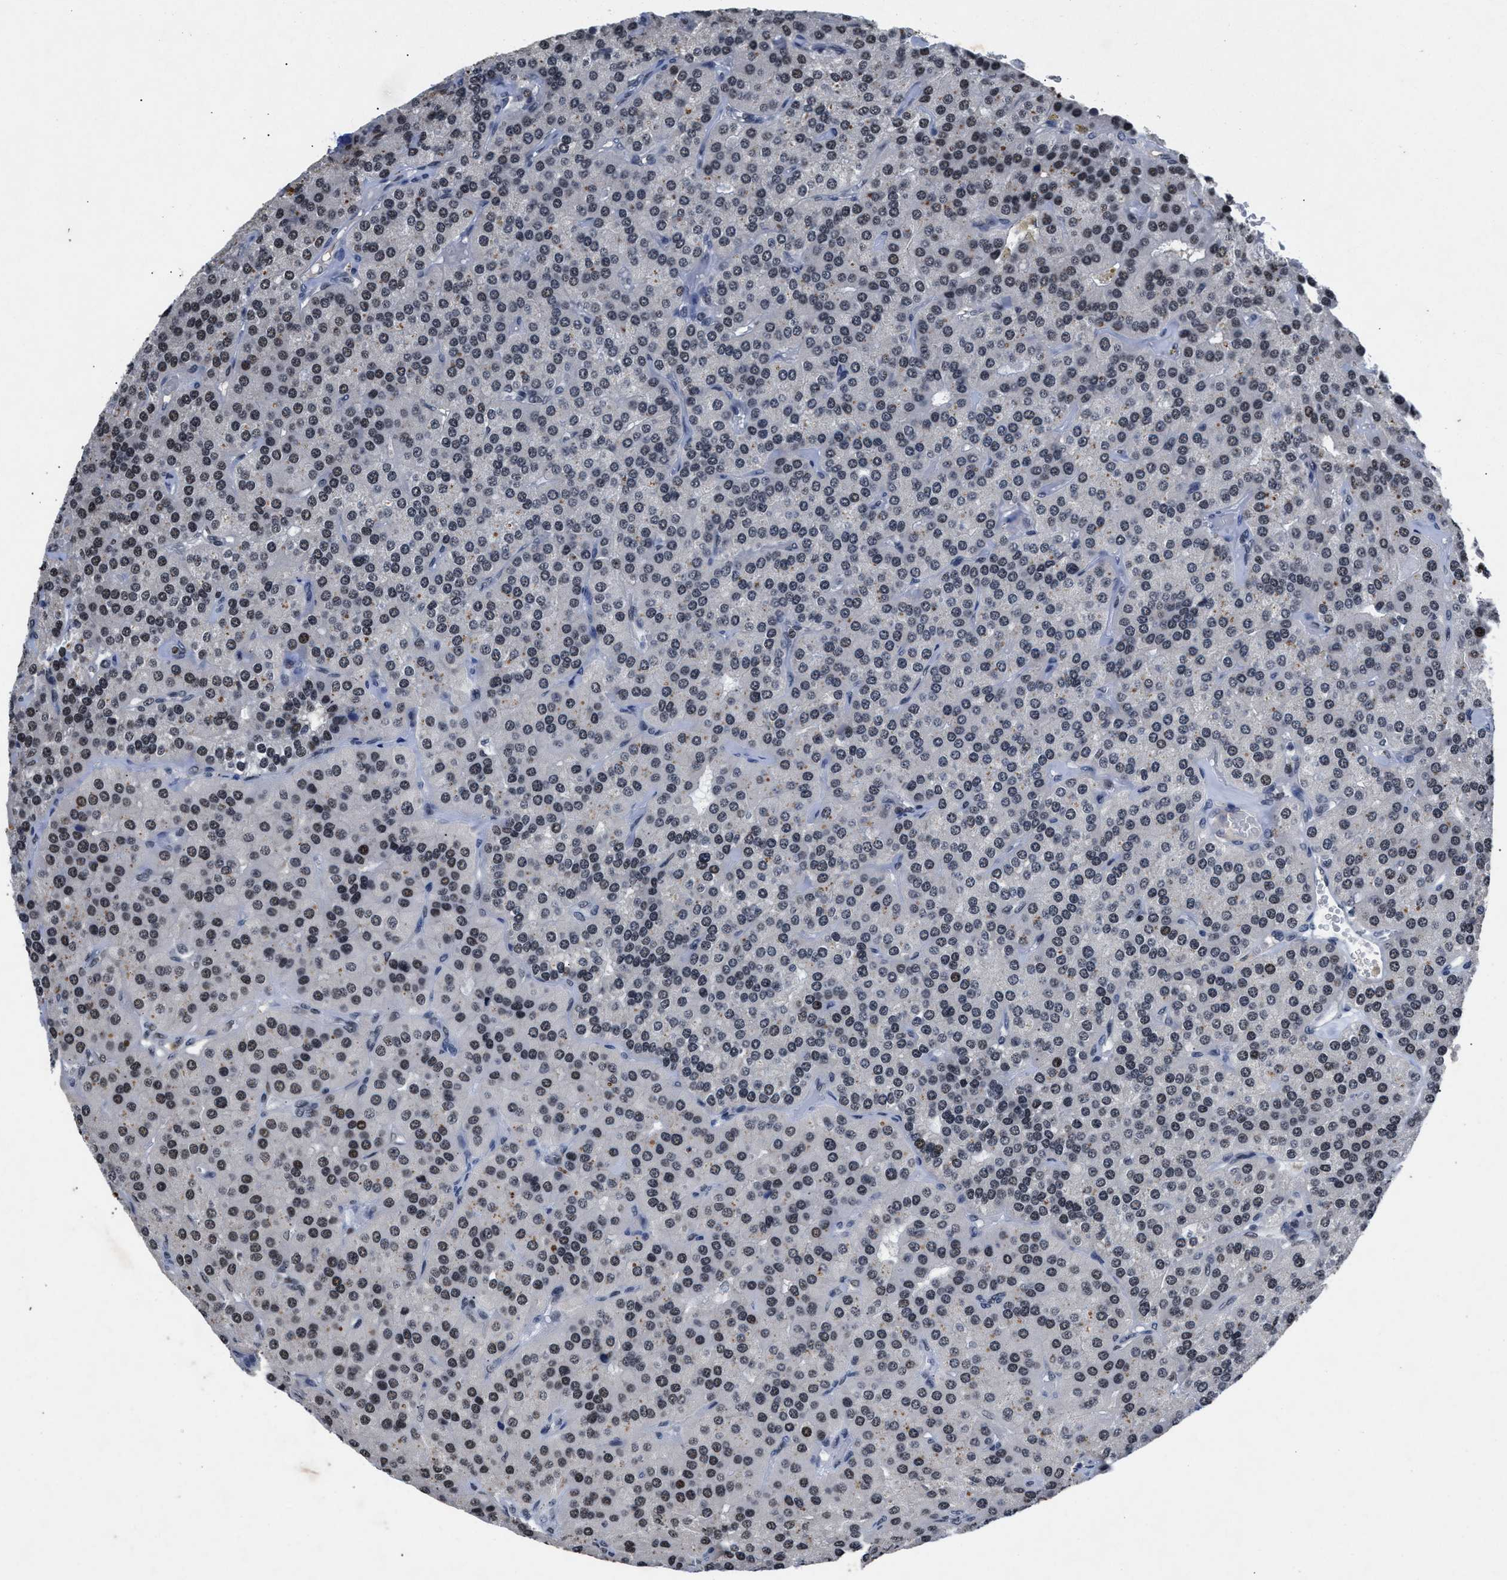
{"staining": {"intensity": "weak", "quantity": "<25%", "location": "nuclear"}, "tissue": "parathyroid gland", "cell_type": "Glandular cells", "image_type": "normal", "snomed": [{"axis": "morphology", "description": "Normal tissue, NOS"}, {"axis": "morphology", "description": "Adenoma, NOS"}, {"axis": "topography", "description": "Parathyroid gland"}], "caption": "Immunohistochemical staining of normal human parathyroid gland reveals no significant expression in glandular cells.", "gene": "WDR81", "patient": {"sex": "female", "age": 86}}